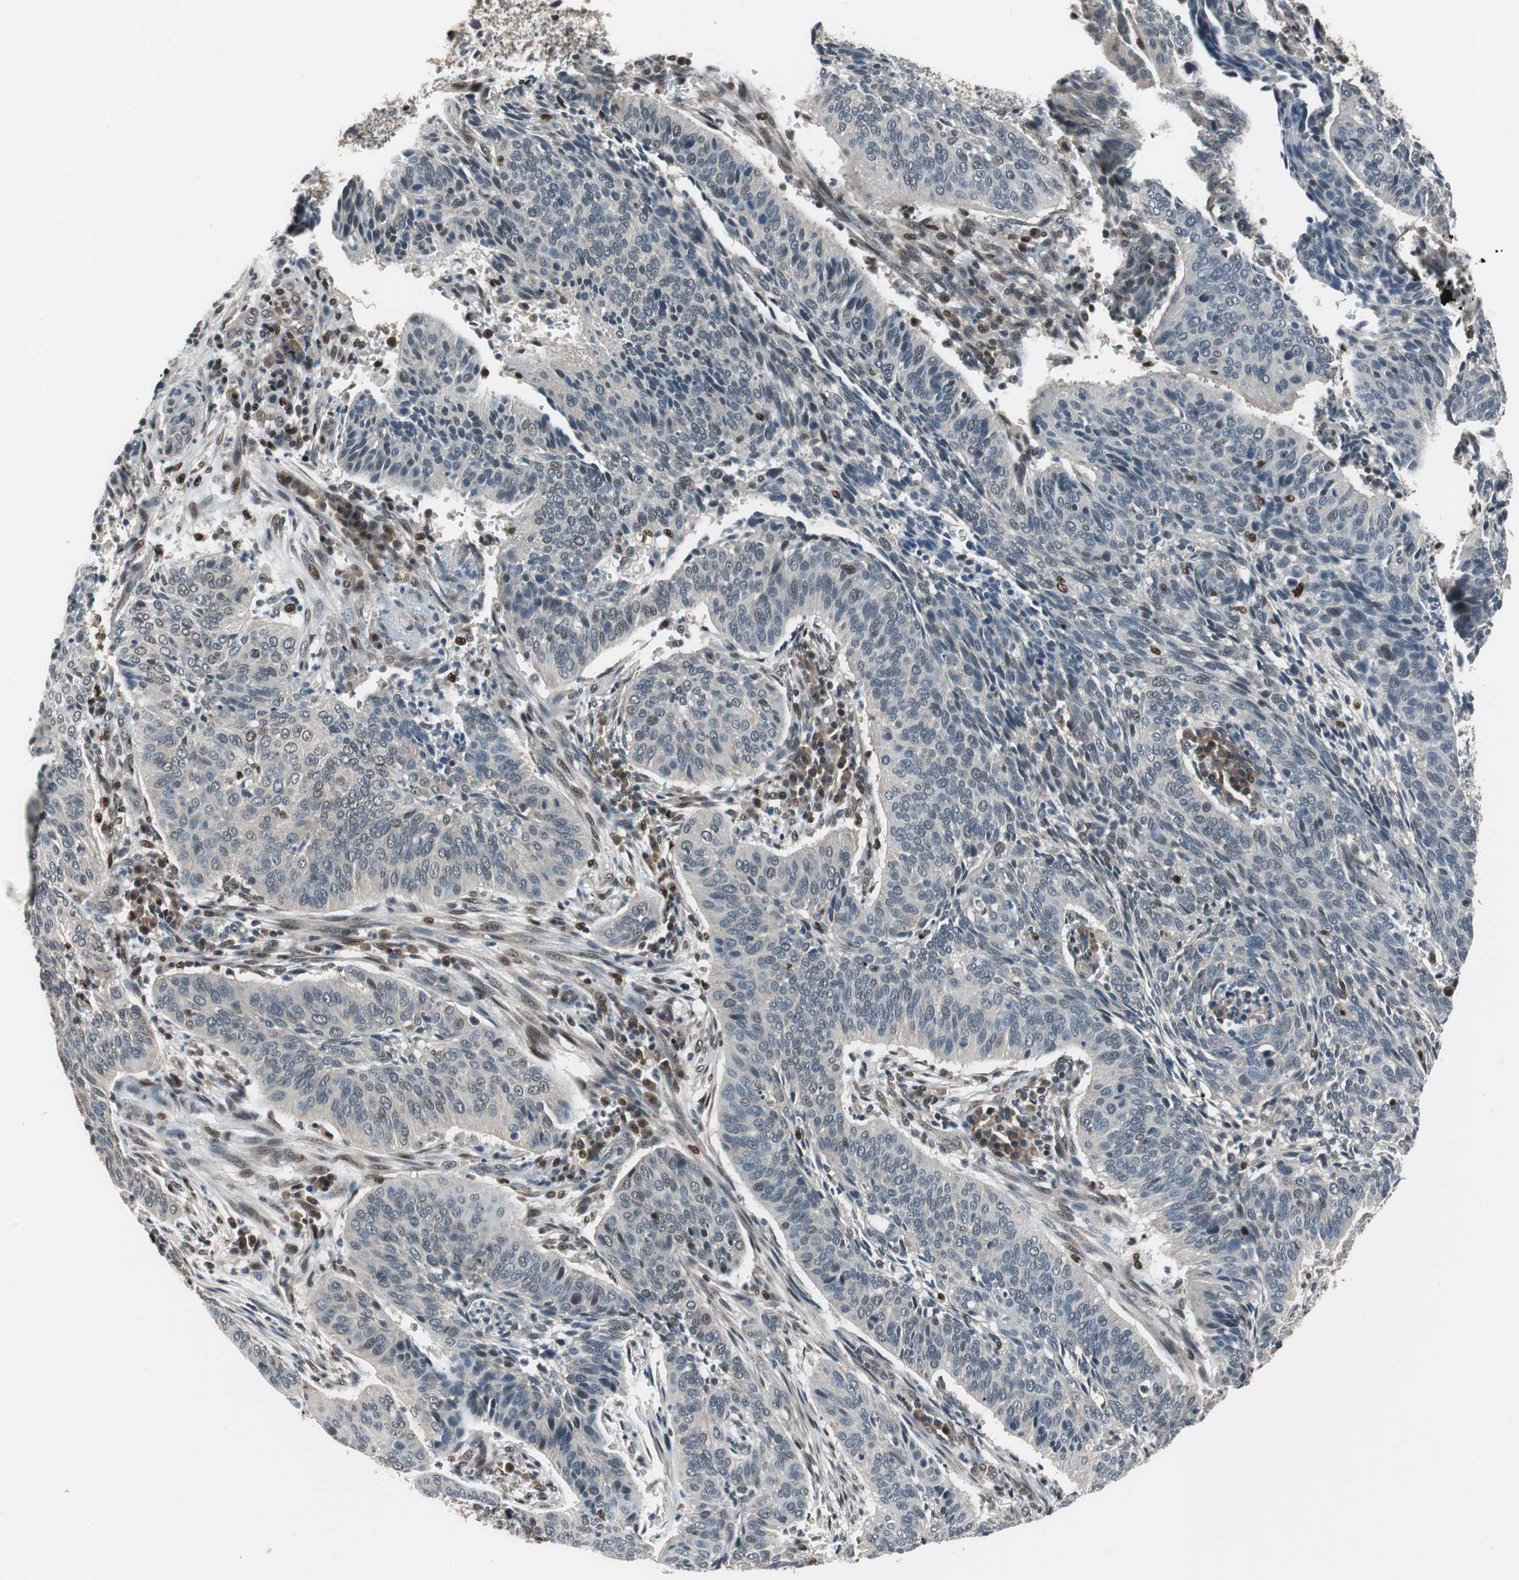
{"staining": {"intensity": "weak", "quantity": "<25%", "location": "nuclear"}, "tissue": "cervical cancer", "cell_type": "Tumor cells", "image_type": "cancer", "snomed": [{"axis": "morphology", "description": "Squamous cell carcinoma, NOS"}, {"axis": "topography", "description": "Cervix"}], "caption": "An IHC histopathology image of cervical cancer is shown. There is no staining in tumor cells of cervical cancer.", "gene": "MAFB", "patient": {"sex": "female", "age": 39}}